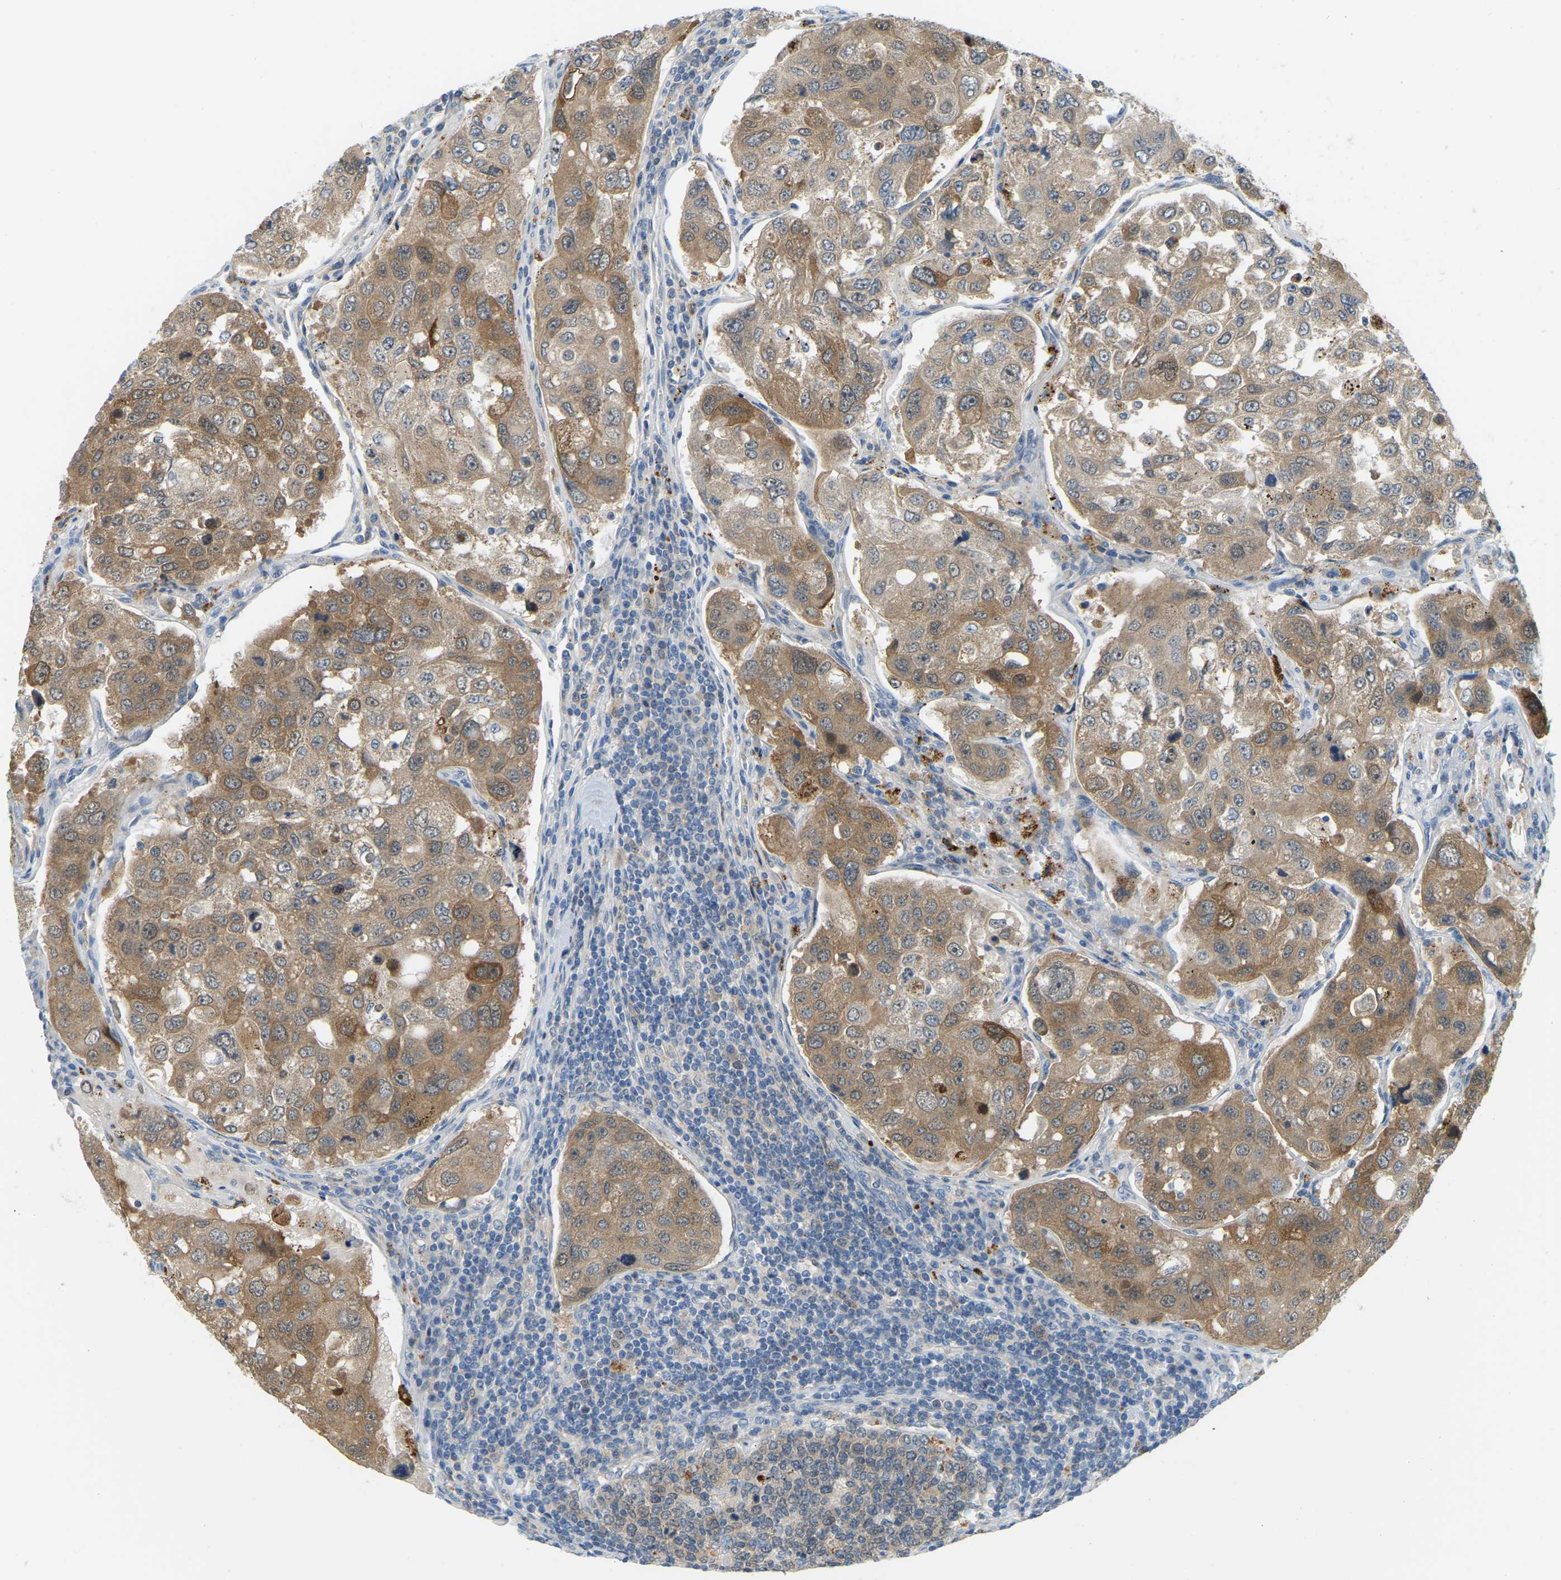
{"staining": {"intensity": "moderate", "quantity": ">75%", "location": "cytoplasmic/membranous"}, "tissue": "urothelial cancer", "cell_type": "Tumor cells", "image_type": "cancer", "snomed": [{"axis": "morphology", "description": "Urothelial carcinoma, High grade"}, {"axis": "topography", "description": "Lymph node"}, {"axis": "topography", "description": "Urinary bladder"}], "caption": "Human urothelial carcinoma (high-grade) stained with a protein marker exhibits moderate staining in tumor cells.", "gene": "NME8", "patient": {"sex": "male", "age": 51}}